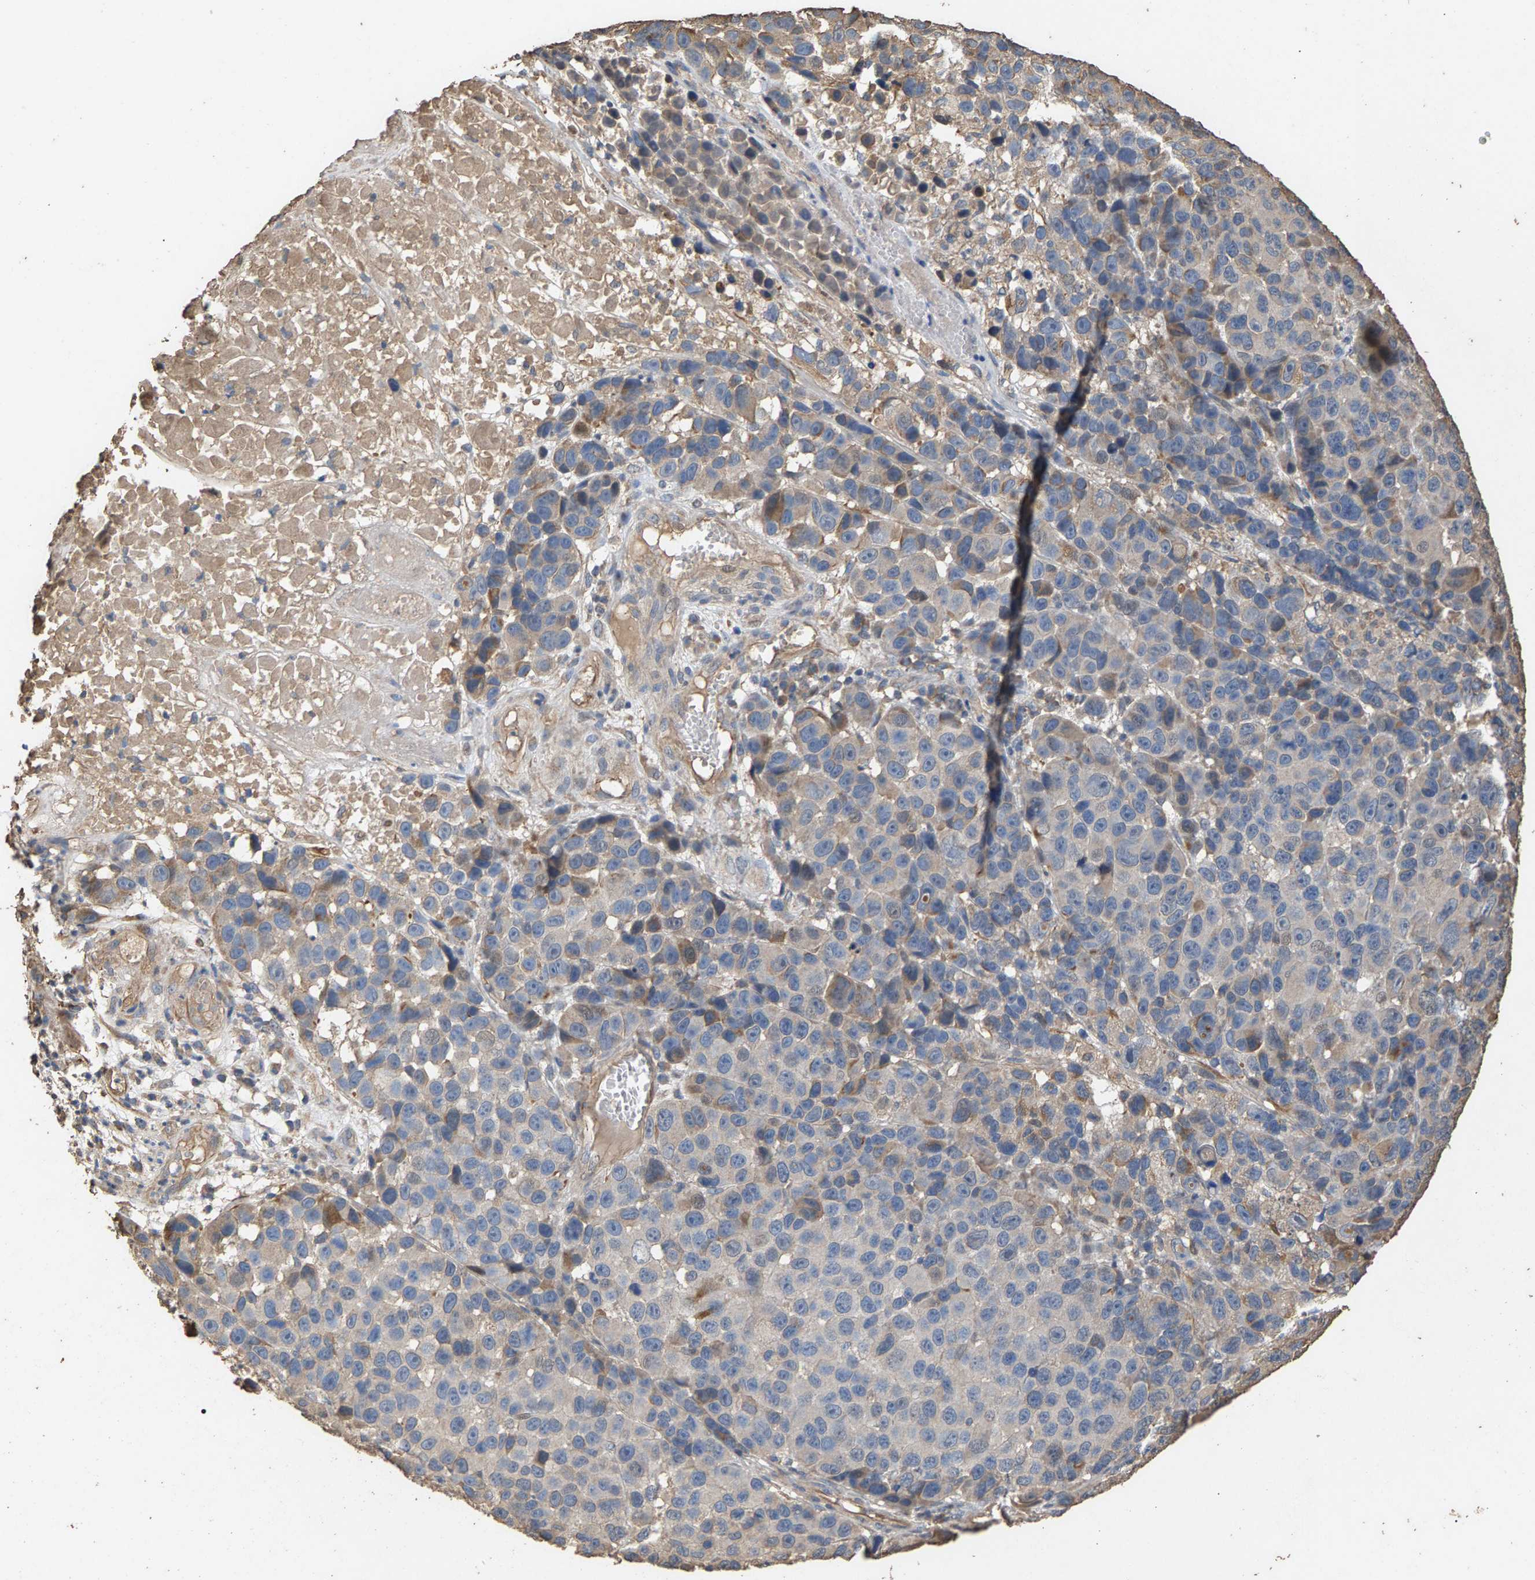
{"staining": {"intensity": "weak", "quantity": "<25%", "location": "cytoplasmic/membranous"}, "tissue": "melanoma", "cell_type": "Tumor cells", "image_type": "cancer", "snomed": [{"axis": "morphology", "description": "Malignant melanoma, NOS"}, {"axis": "topography", "description": "Skin"}], "caption": "Immunohistochemistry image of malignant melanoma stained for a protein (brown), which demonstrates no staining in tumor cells.", "gene": "HTRA3", "patient": {"sex": "male", "age": 53}}